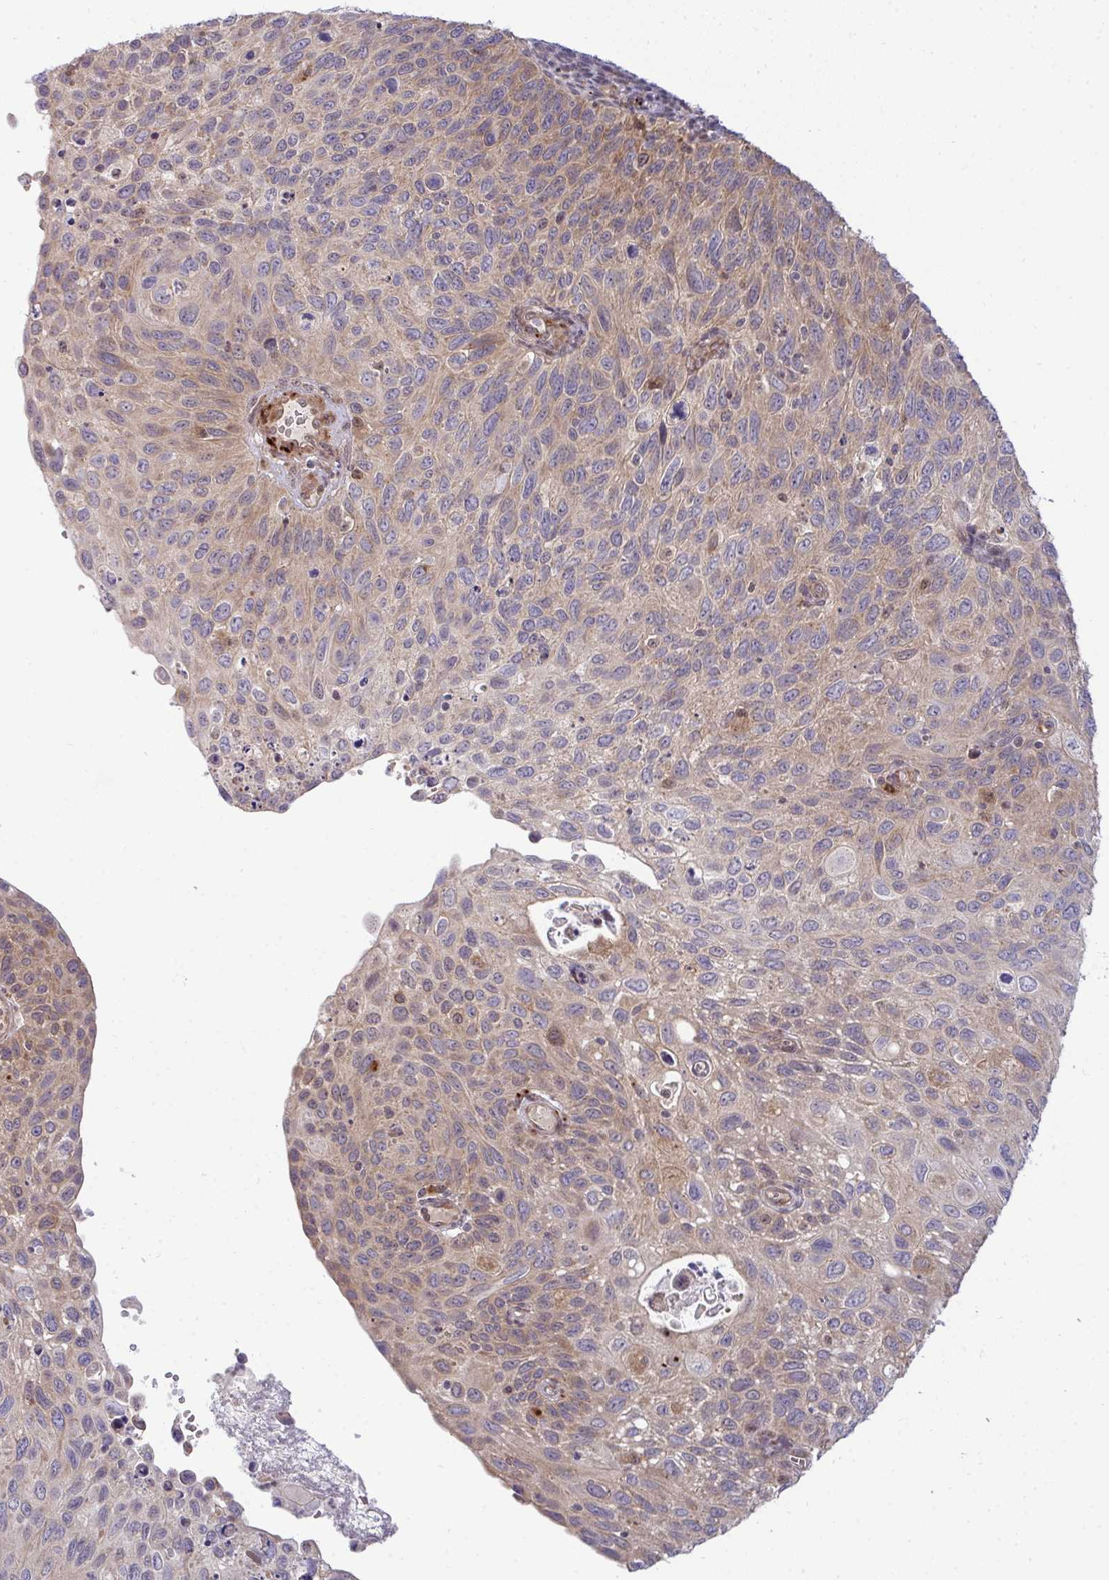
{"staining": {"intensity": "weak", "quantity": ">75%", "location": "cytoplasmic/membranous"}, "tissue": "cervical cancer", "cell_type": "Tumor cells", "image_type": "cancer", "snomed": [{"axis": "morphology", "description": "Squamous cell carcinoma, NOS"}, {"axis": "topography", "description": "Cervix"}], "caption": "Tumor cells display low levels of weak cytoplasmic/membranous staining in approximately >75% of cells in human cervical cancer. (DAB IHC, brown staining for protein, blue staining for nuclei).", "gene": "TRIM44", "patient": {"sex": "female", "age": 70}}